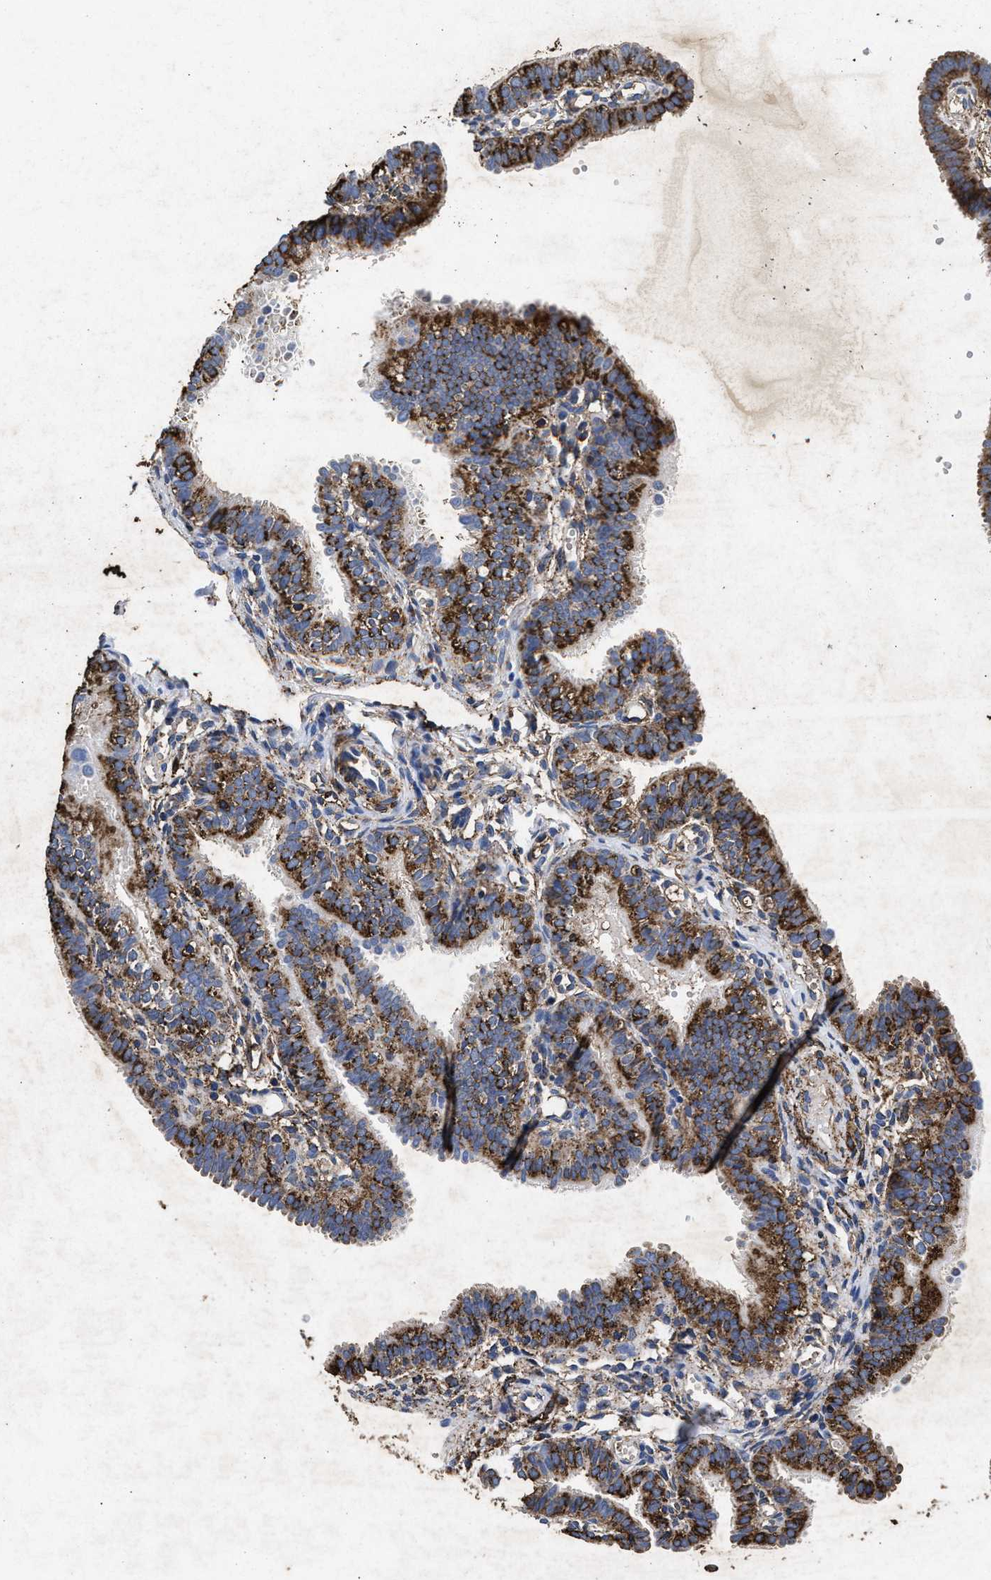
{"staining": {"intensity": "strong", "quantity": ">75%", "location": "cytoplasmic/membranous"}, "tissue": "fallopian tube", "cell_type": "Glandular cells", "image_type": "normal", "snomed": [{"axis": "morphology", "description": "Normal tissue, NOS"}, {"axis": "topography", "description": "Fallopian tube"}, {"axis": "topography", "description": "Placenta"}], "caption": "A brown stain highlights strong cytoplasmic/membranous positivity of a protein in glandular cells of benign fallopian tube. (DAB IHC with brightfield microscopy, high magnification).", "gene": "LTB4R2", "patient": {"sex": "female", "age": 34}}